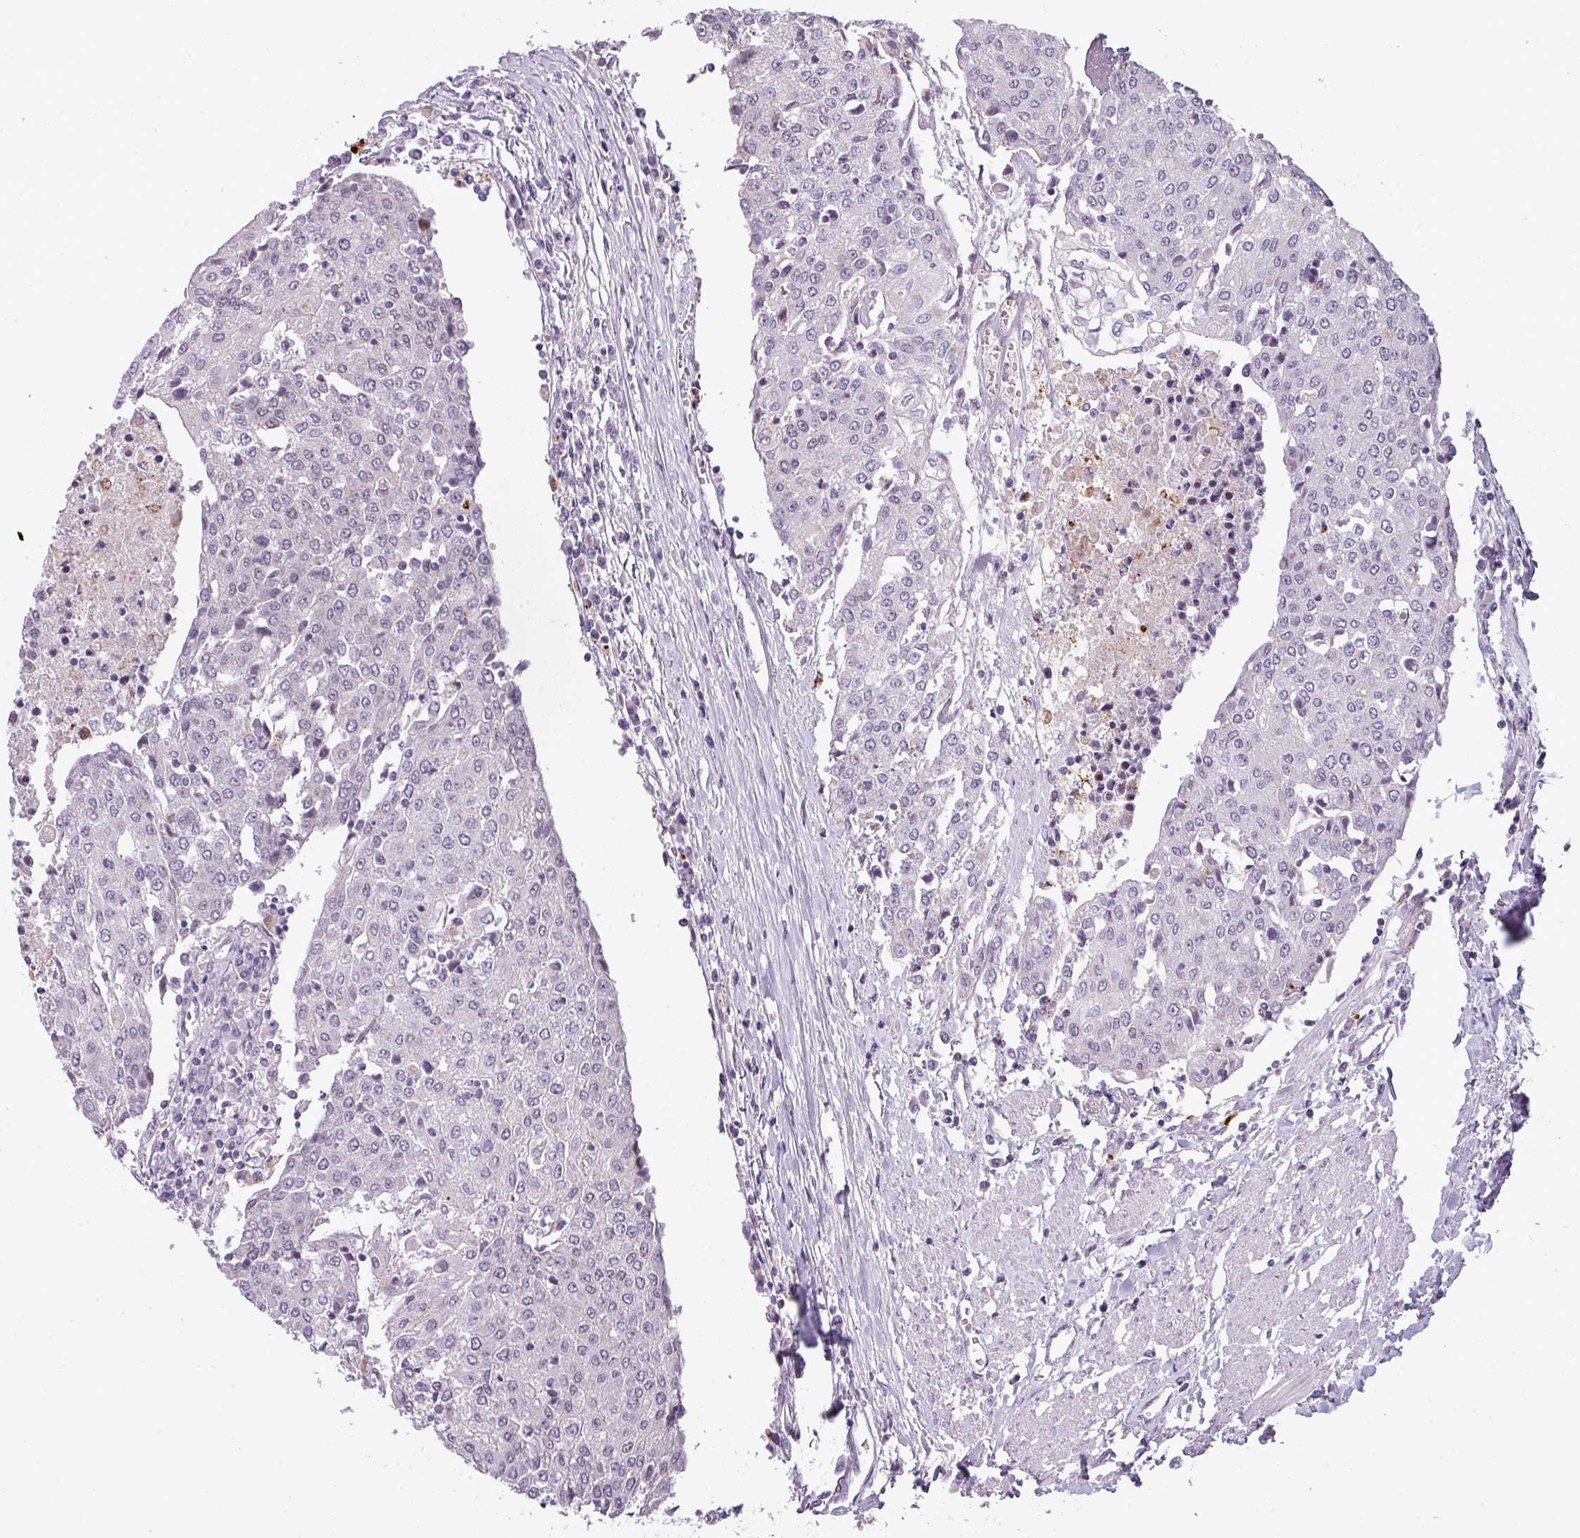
{"staining": {"intensity": "negative", "quantity": "none", "location": "none"}, "tissue": "urothelial cancer", "cell_type": "Tumor cells", "image_type": "cancer", "snomed": [{"axis": "morphology", "description": "Urothelial carcinoma, High grade"}, {"axis": "topography", "description": "Urinary bladder"}], "caption": "A photomicrograph of urothelial cancer stained for a protein reveals no brown staining in tumor cells.", "gene": "TMEFF1", "patient": {"sex": "female", "age": 85}}